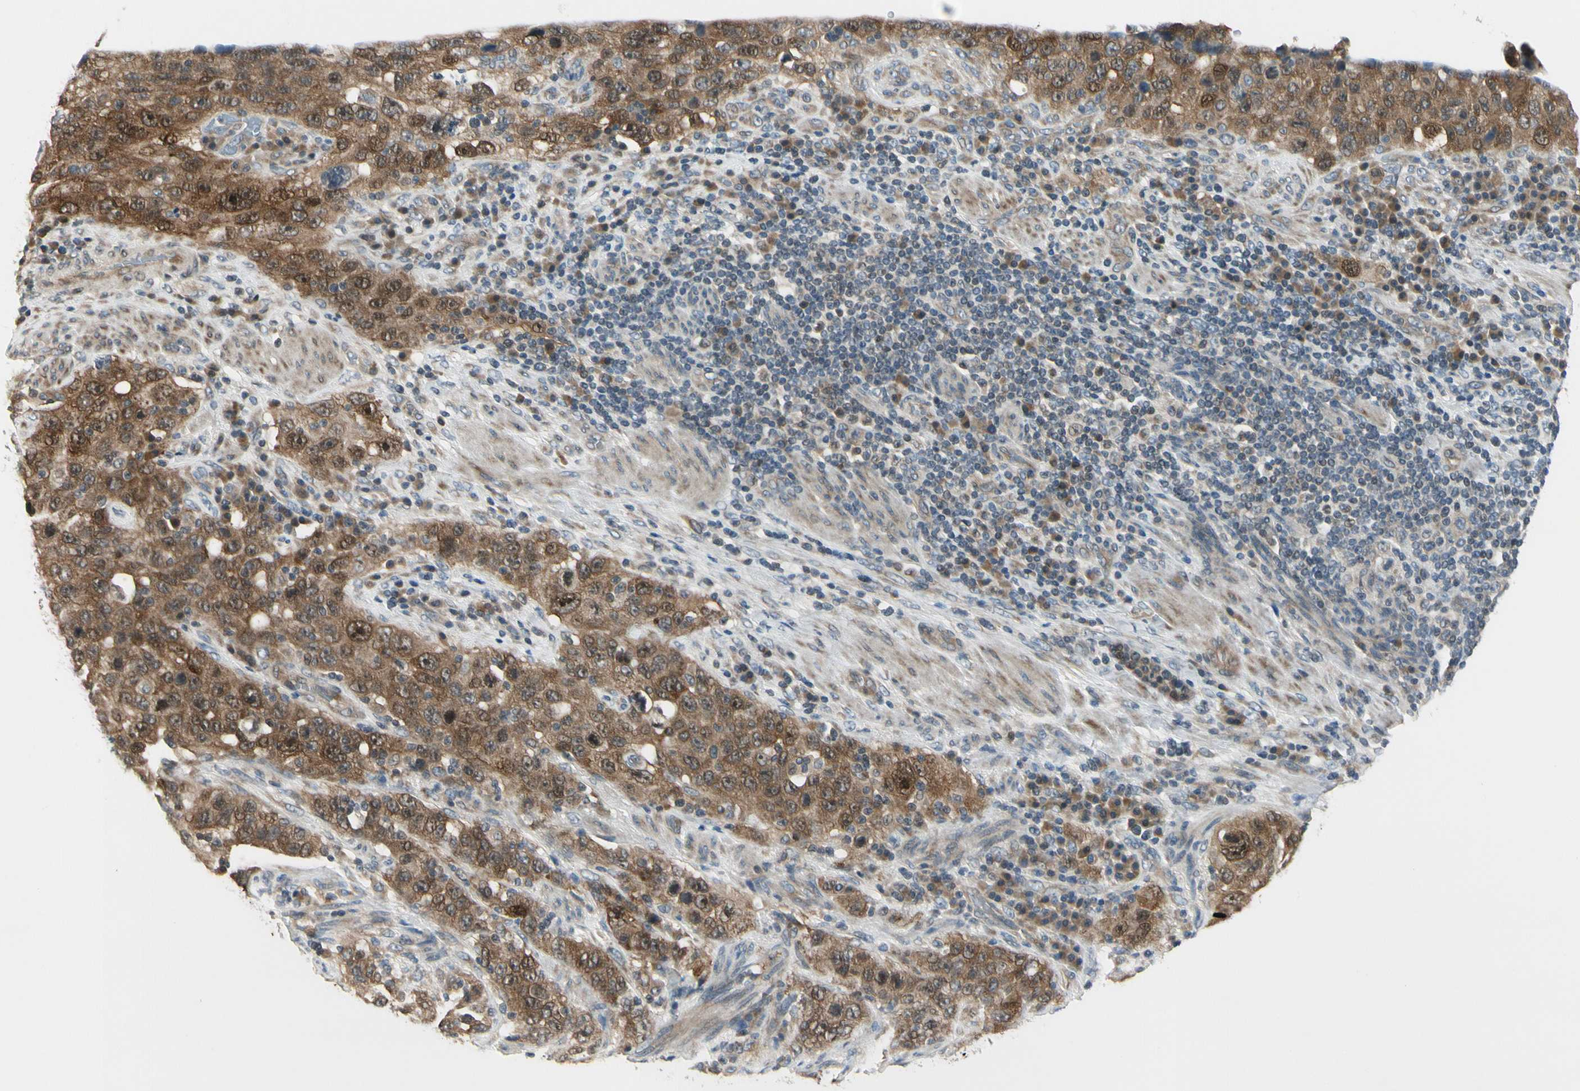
{"staining": {"intensity": "strong", "quantity": ">75%", "location": "cytoplasmic/membranous"}, "tissue": "stomach cancer", "cell_type": "Tumor cells", "image_type": "cancer", "snomed": [{"axis": "morphology", "description": "Normal tissue, NOS"}, {"axis": "morphology", "description": "Adenocarcinoma, NOS"}, {"axis": "topography", "description": "Stomach"}], "caption": "Human stomach cancer (adenocarcinoma) stained with a protein marker reveals strong staining in tumor cells.", "gene": "RPS6KB2", "patient": {"sex": "male", "age": 48}}